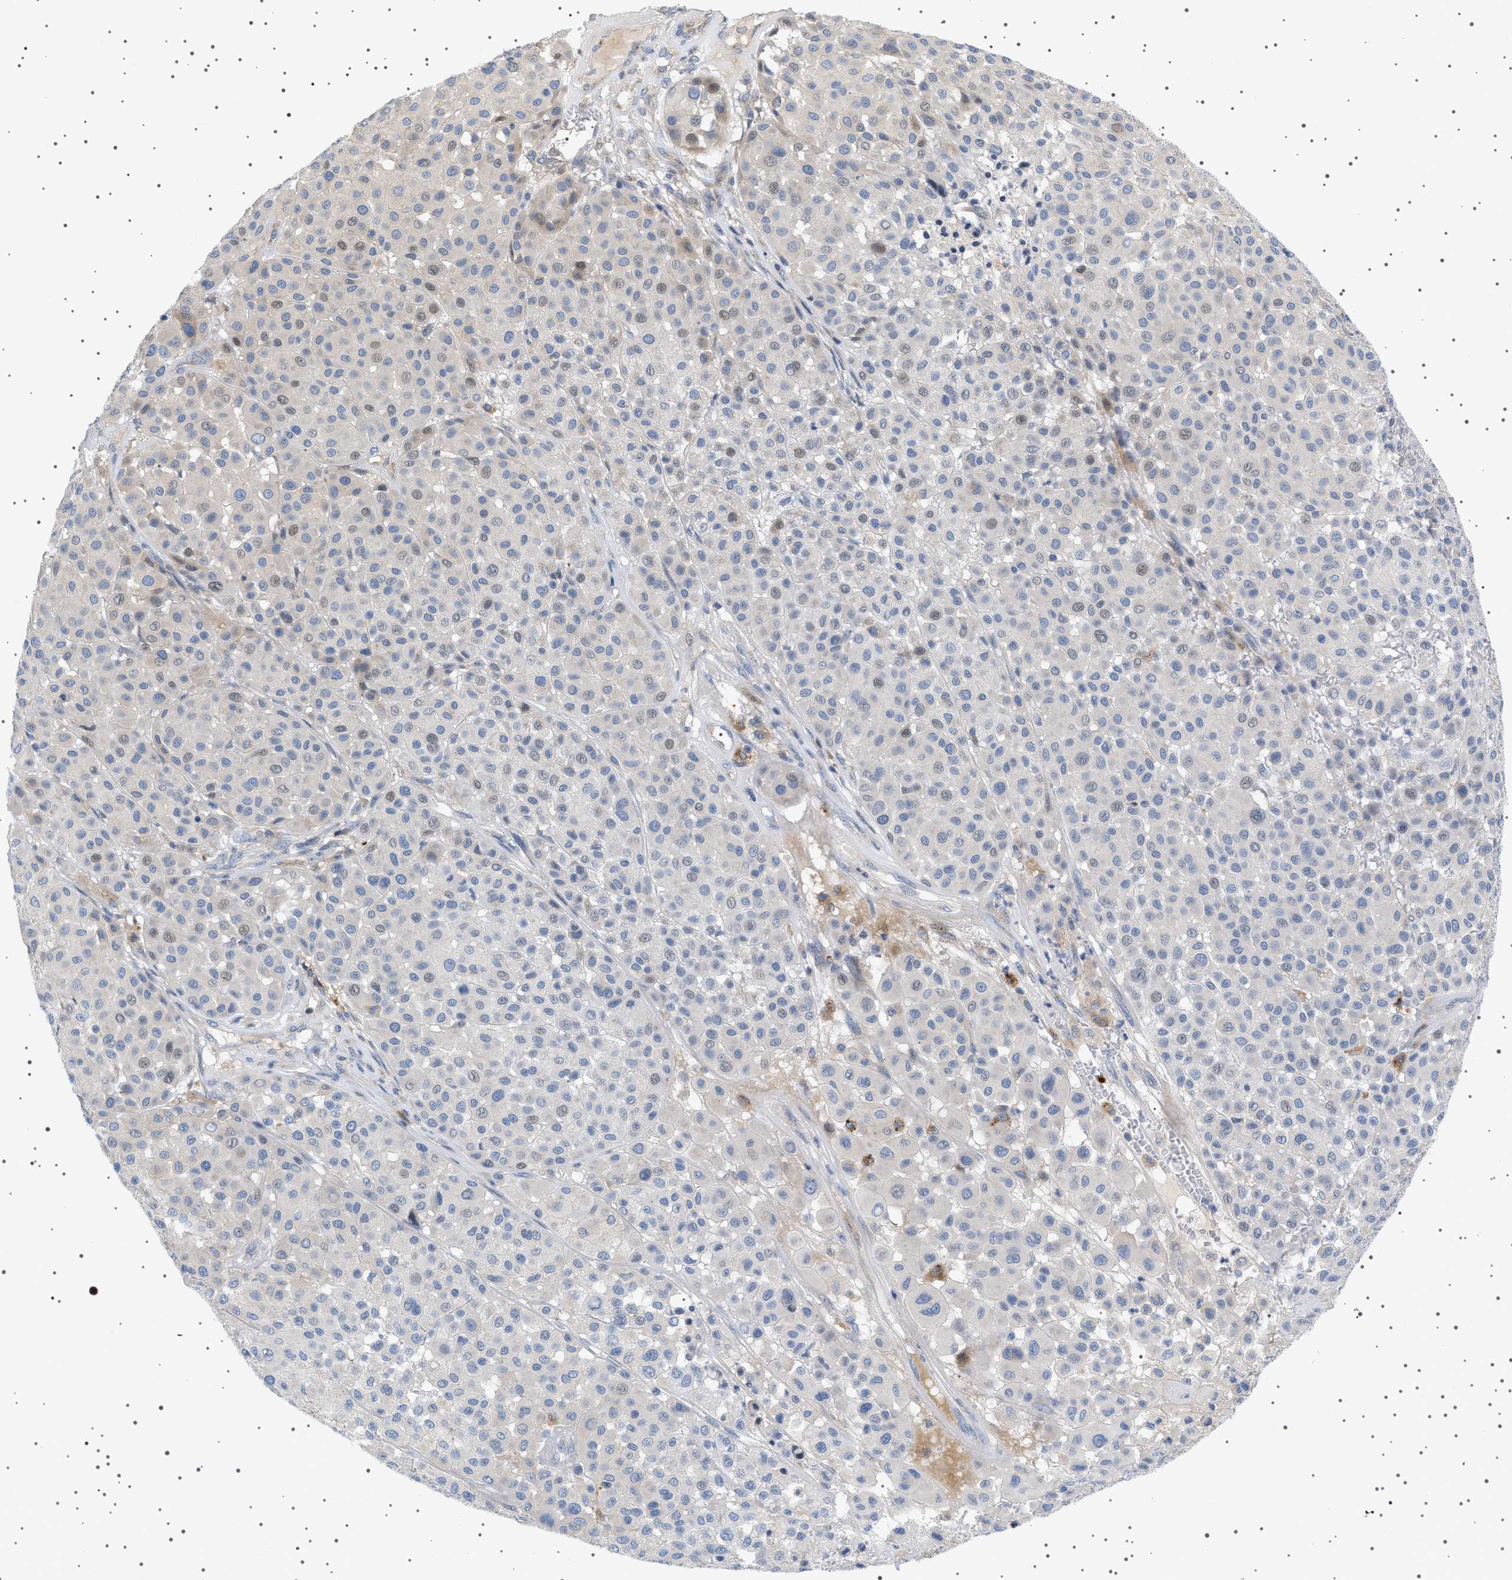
{"staining": {"intensity": "negative", "quantity": "none", "location": "none"}, "tissue": "melanoma", "cell_type": "Tumor cells", "image_type": "cancer", "snomed": [{"axis": "morphology", "description": "Malignant melanoma, Metastatic site"}, {"axis": "topography", "description": "Soft tissue"}], "caption": "Image shows no significant protein positivity in tumor cells of malignant melanoma (metastatic site).", "gene": "ADCY10", "patient": {"sex": "male", "age": 41}}